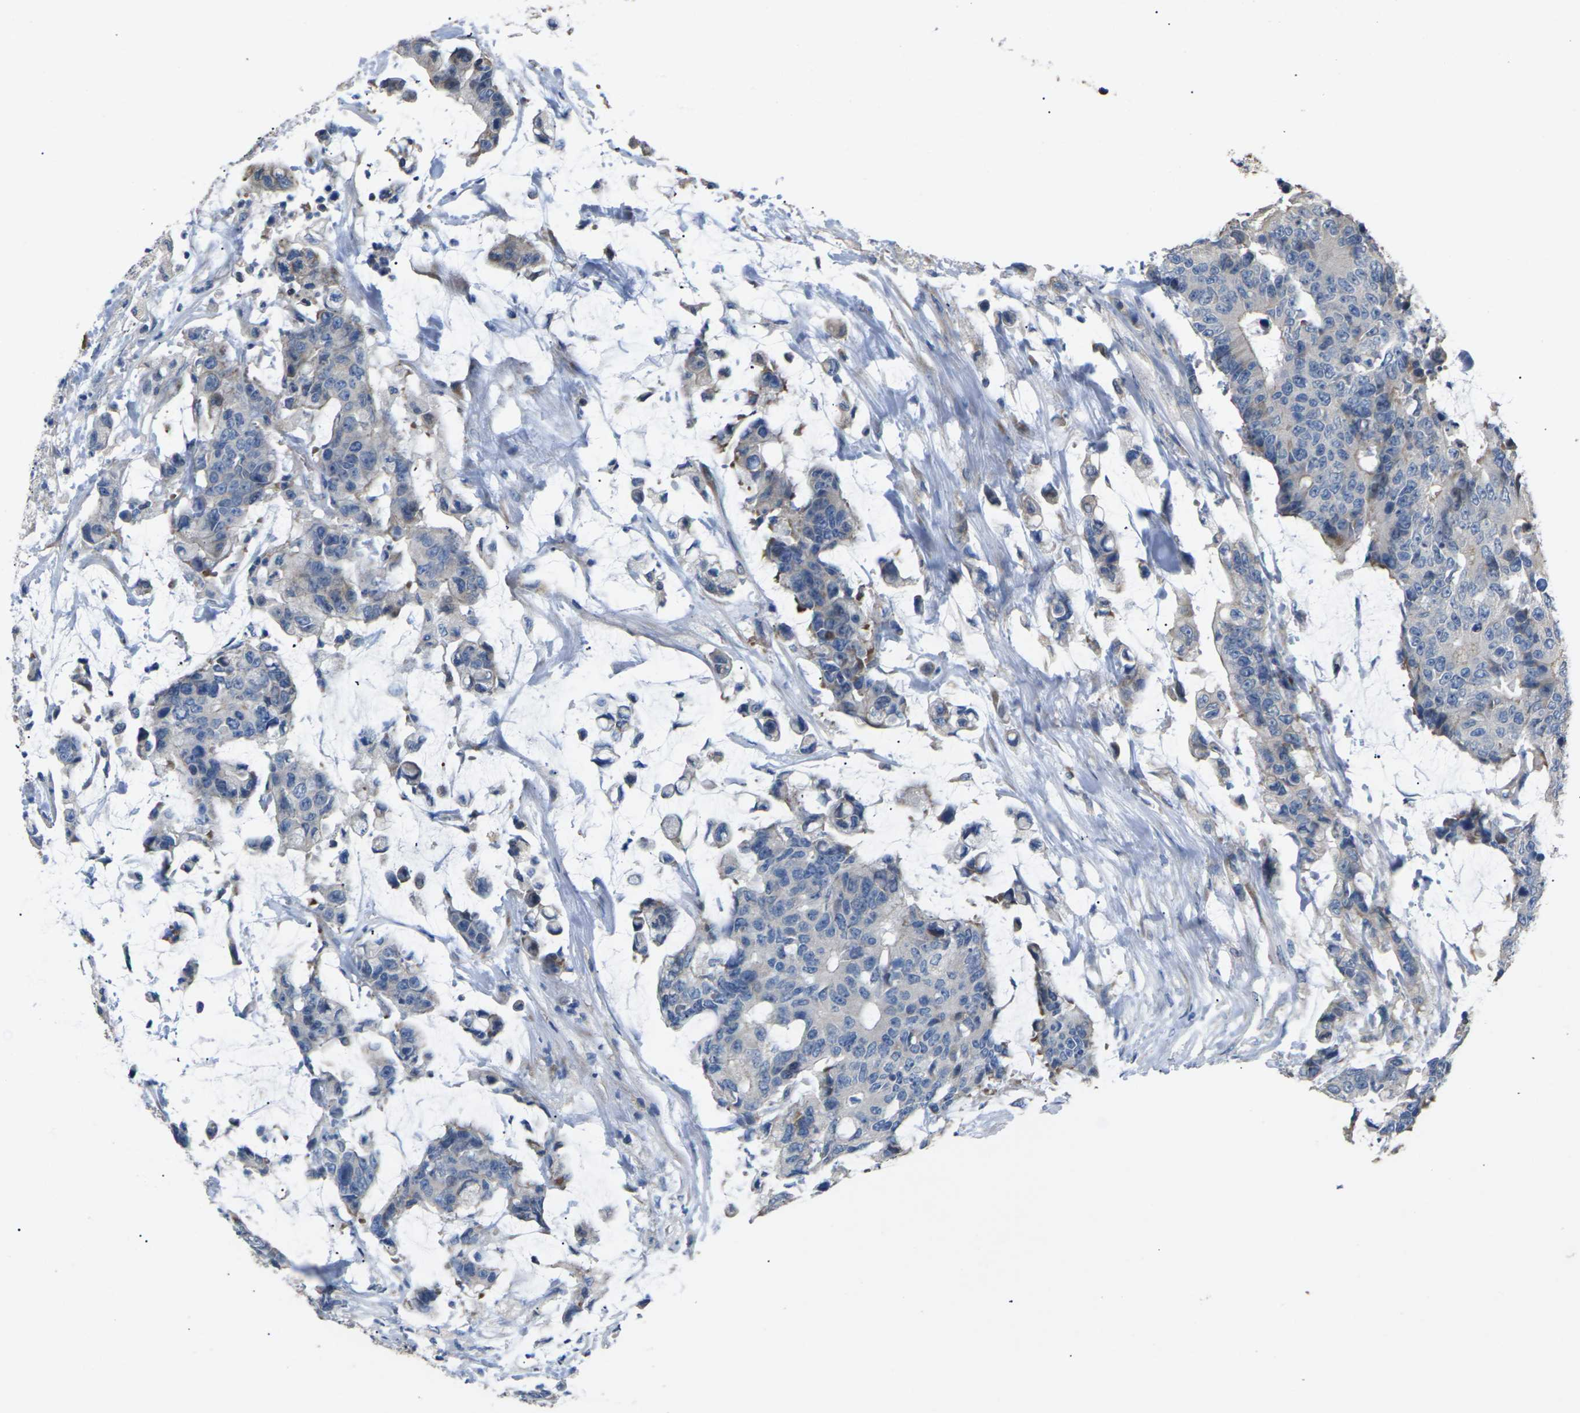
{"staining": {"intensity": "weak", "quantity": "25%-75%", "location": "cytoplasmic/membranous"}, "tissue": "colorectal cancer", "cell_type": "Tumor cells", "image_type": "cancer", "snomed": [{"axis": "morphology", "description": "Adenocarcinoma, NOS"}, {"axis": "topography", "description": "Colon"}], "caption": "DAB immunohistochemical staining of human colorectal cancer displays weak cytoplasmic/membranous protein positivity in about 25%-75% of tumor cells.", "gene": "KLHDC8B", "patient": {"sex": "female", "age": 86}}